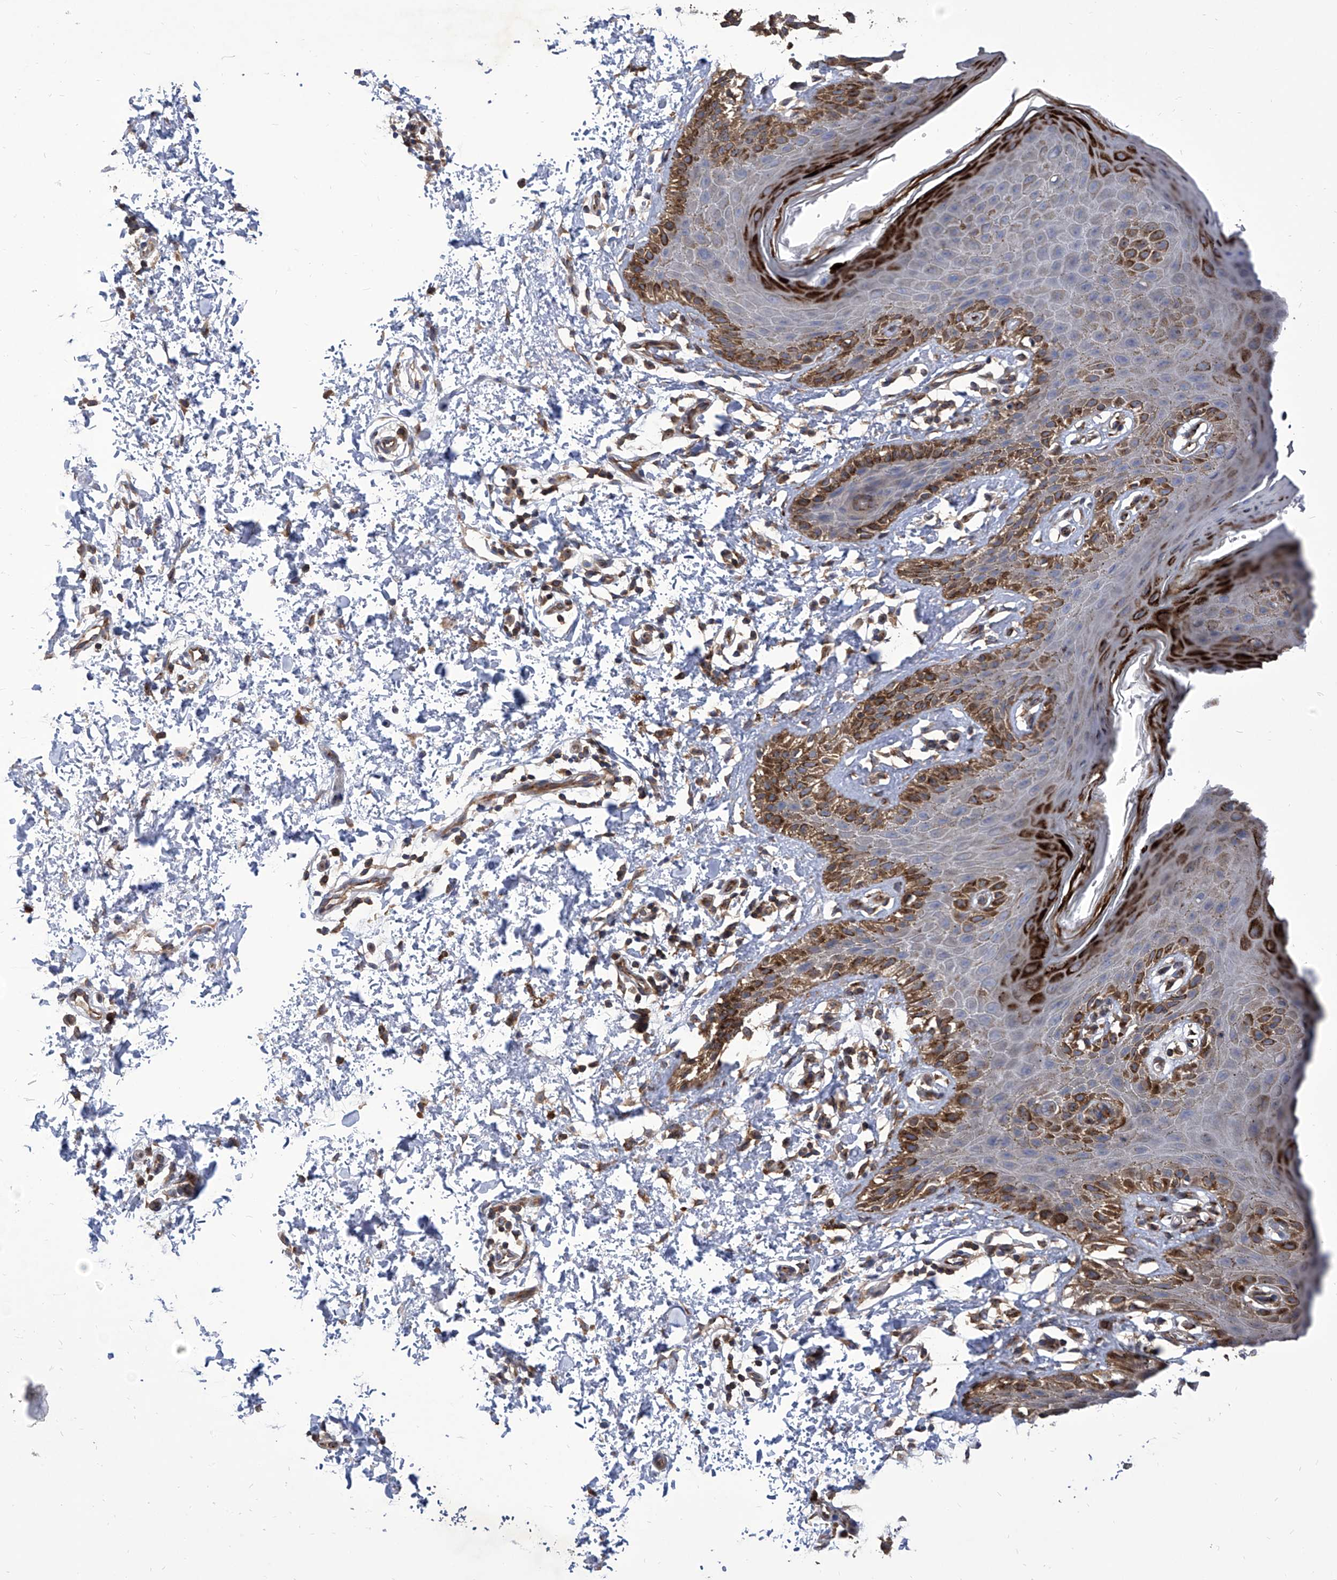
{"staining": {"intensity": "strong", "quantity": "25%-75%", "location": "cytoplasmic/membranous"}, "tissue": "skin", "cell_type": "Epidermal cells", "image_type": "normal", "snomed": [{"axis": "morphology", "description": "Normal tissue, NOS"}, {"axis": "topography", "description": "Anal"}], "caption": "The histopathology image exhibits a brown stain indicating the presence of a protein in the cytoplasmic/membranous of epidermal cells in skin. The staining was performed using DAB (3,3'-diaminobenzidine) to visualize the protein expression in brown, while the nuclei were stained in blue with hematoxylin (Magnification: 20x).", "gene": "TJAP1", "patient": {"sex": "male", "age": 44}}